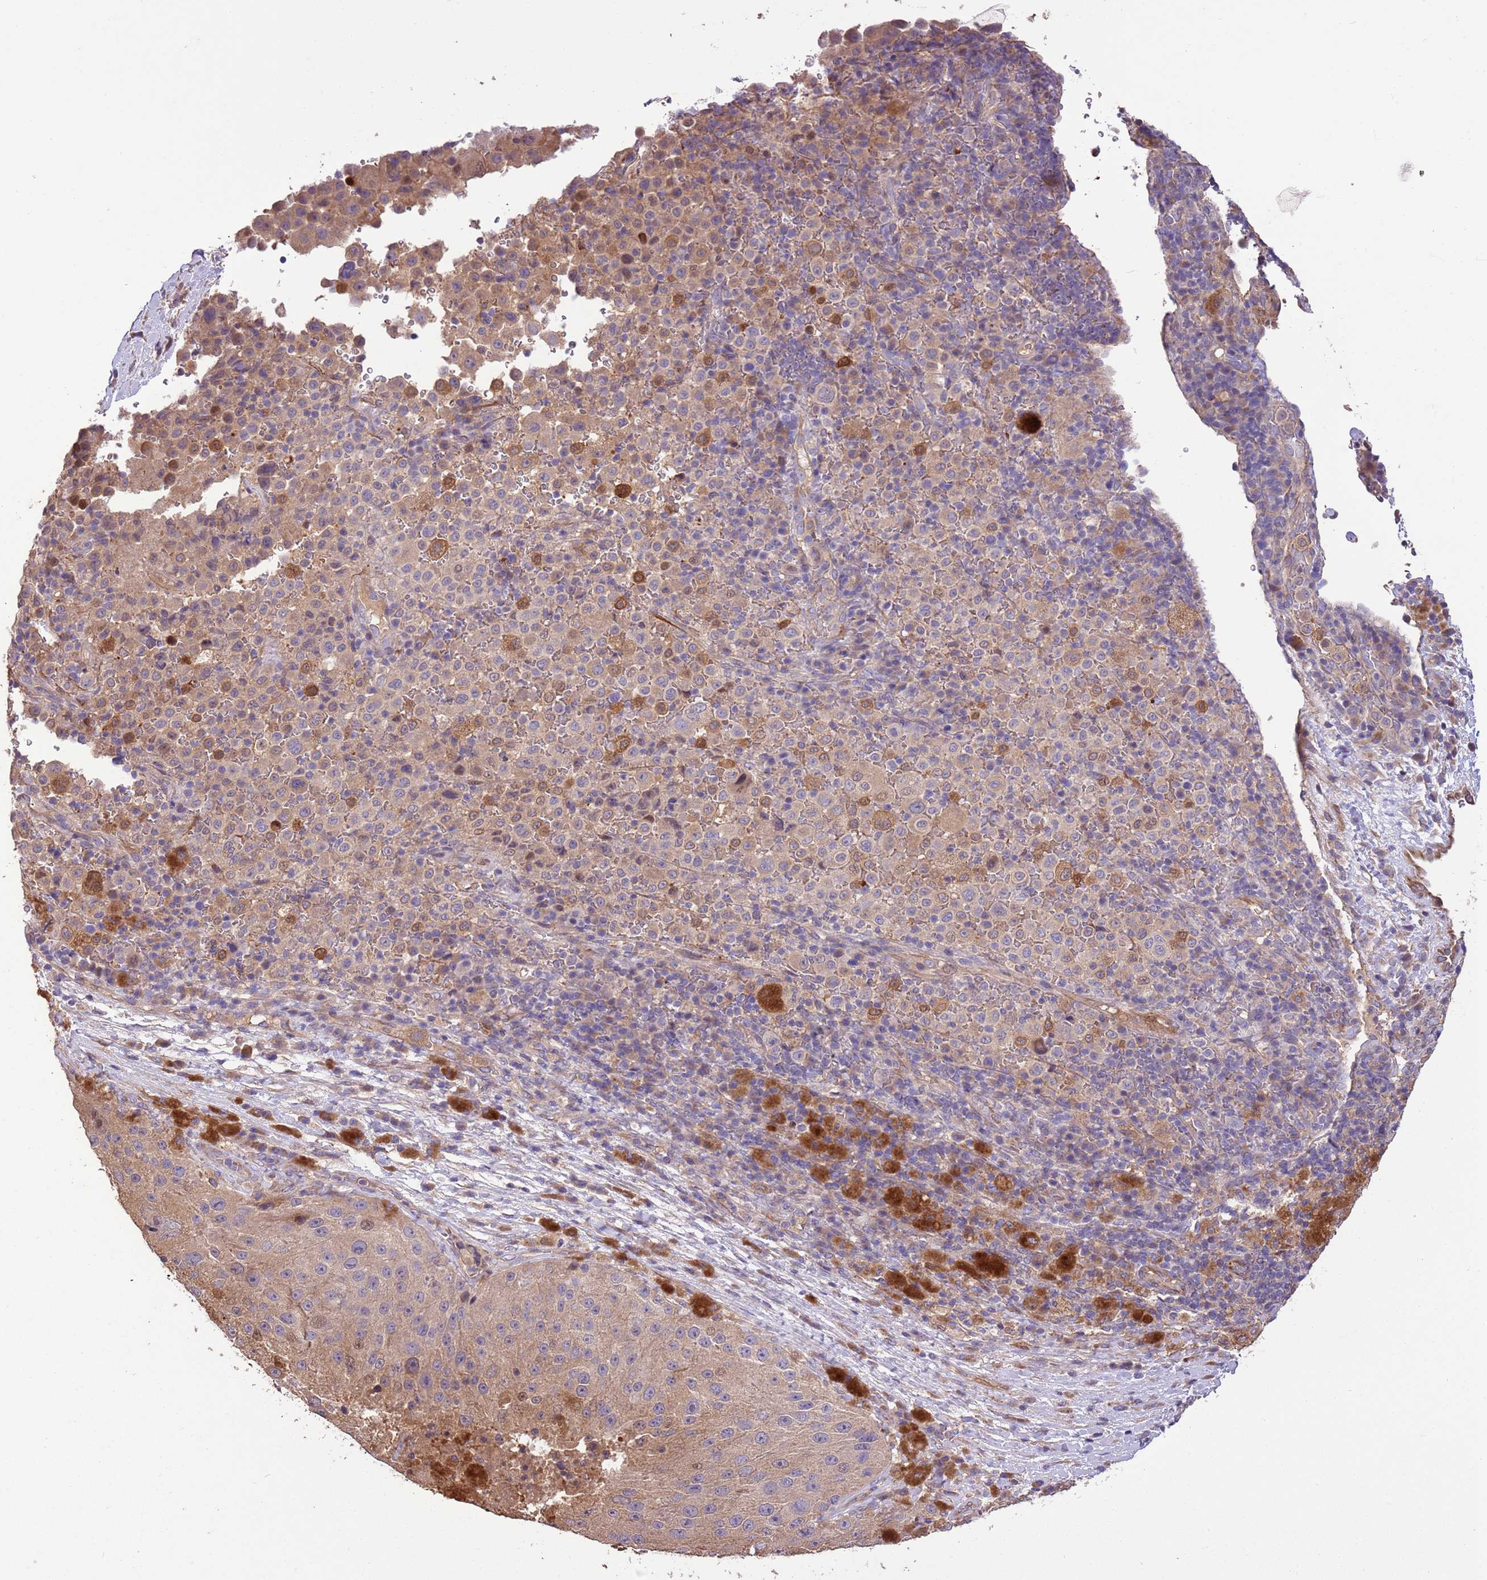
{"staining": {"intensity": "weak", "quantity": "<25%", "location": "cytoplasmic/membranous"}, "tissue": "melanoma", "cell_type": "Tumor cells", "image_type": "cancer", "snomed": [{"axis": "morphology", "description": "Malignant melanoma, Metastatic site"}, {"axis": "topography", "description": "Lymph node"}], "caption": "Immunohistochemistry (IHC) histopathology image of neoplastic tissue: malignant melanoma (metastatic site) stained with DAB (3,3'-diaminobenzidine) displays no significant protein staining in tumor cells.", "gene": "FAM89B", "patient": {"sex": "male", "age": 62}}